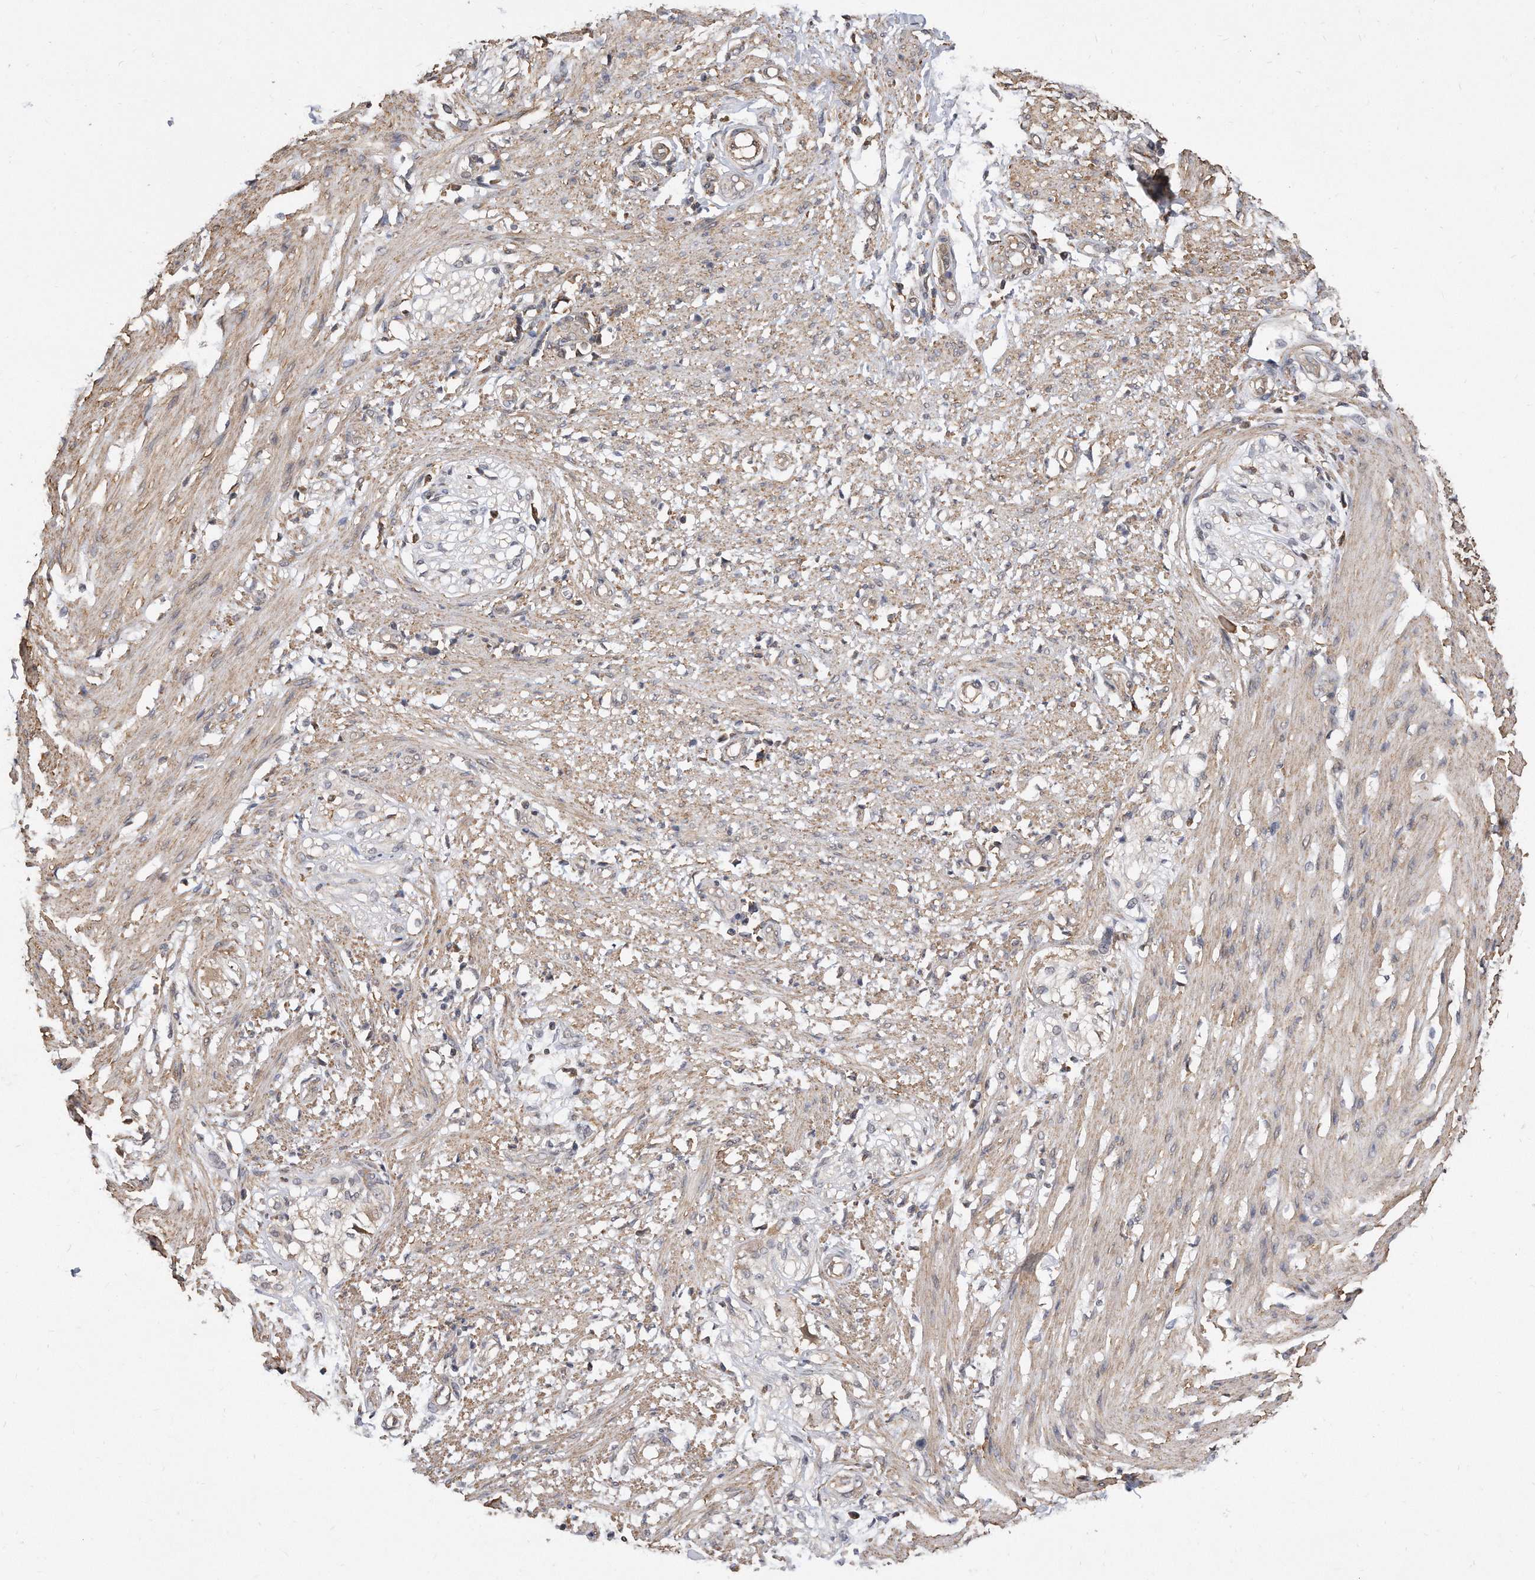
{"staining": {"intensity": "moderate", "quantity": ">75%", "location": "cytoplasmic/membranous"}, "tissue": "smooth muscle", "cell_type": "Smooth muscle cells", "image_type": "normal", "snomed": [{"axis": "morphology", "description": "Normal tissue, NOS"}, {"axis": "morphology", "description": "Adenocarcinoma, NOS"}, {"axis": "topography", "description": "Colon"}, {"axis": "topography", "description": "Peripheral nerve tissue"}], "caption": "IHC (DAB (3,3'-diaminobenzidine)) staining of unremarkable smooth muscle exhibits moderate cytoplasmic/membranous protein staining in approximately >75% of smooth muscle cells. (DAB (3,3'-diaminobenzidine) IHC with brightfield microscopy, high magnification).", "gene": "TCP1", "patient": {"sex": "male", "age": 14}}